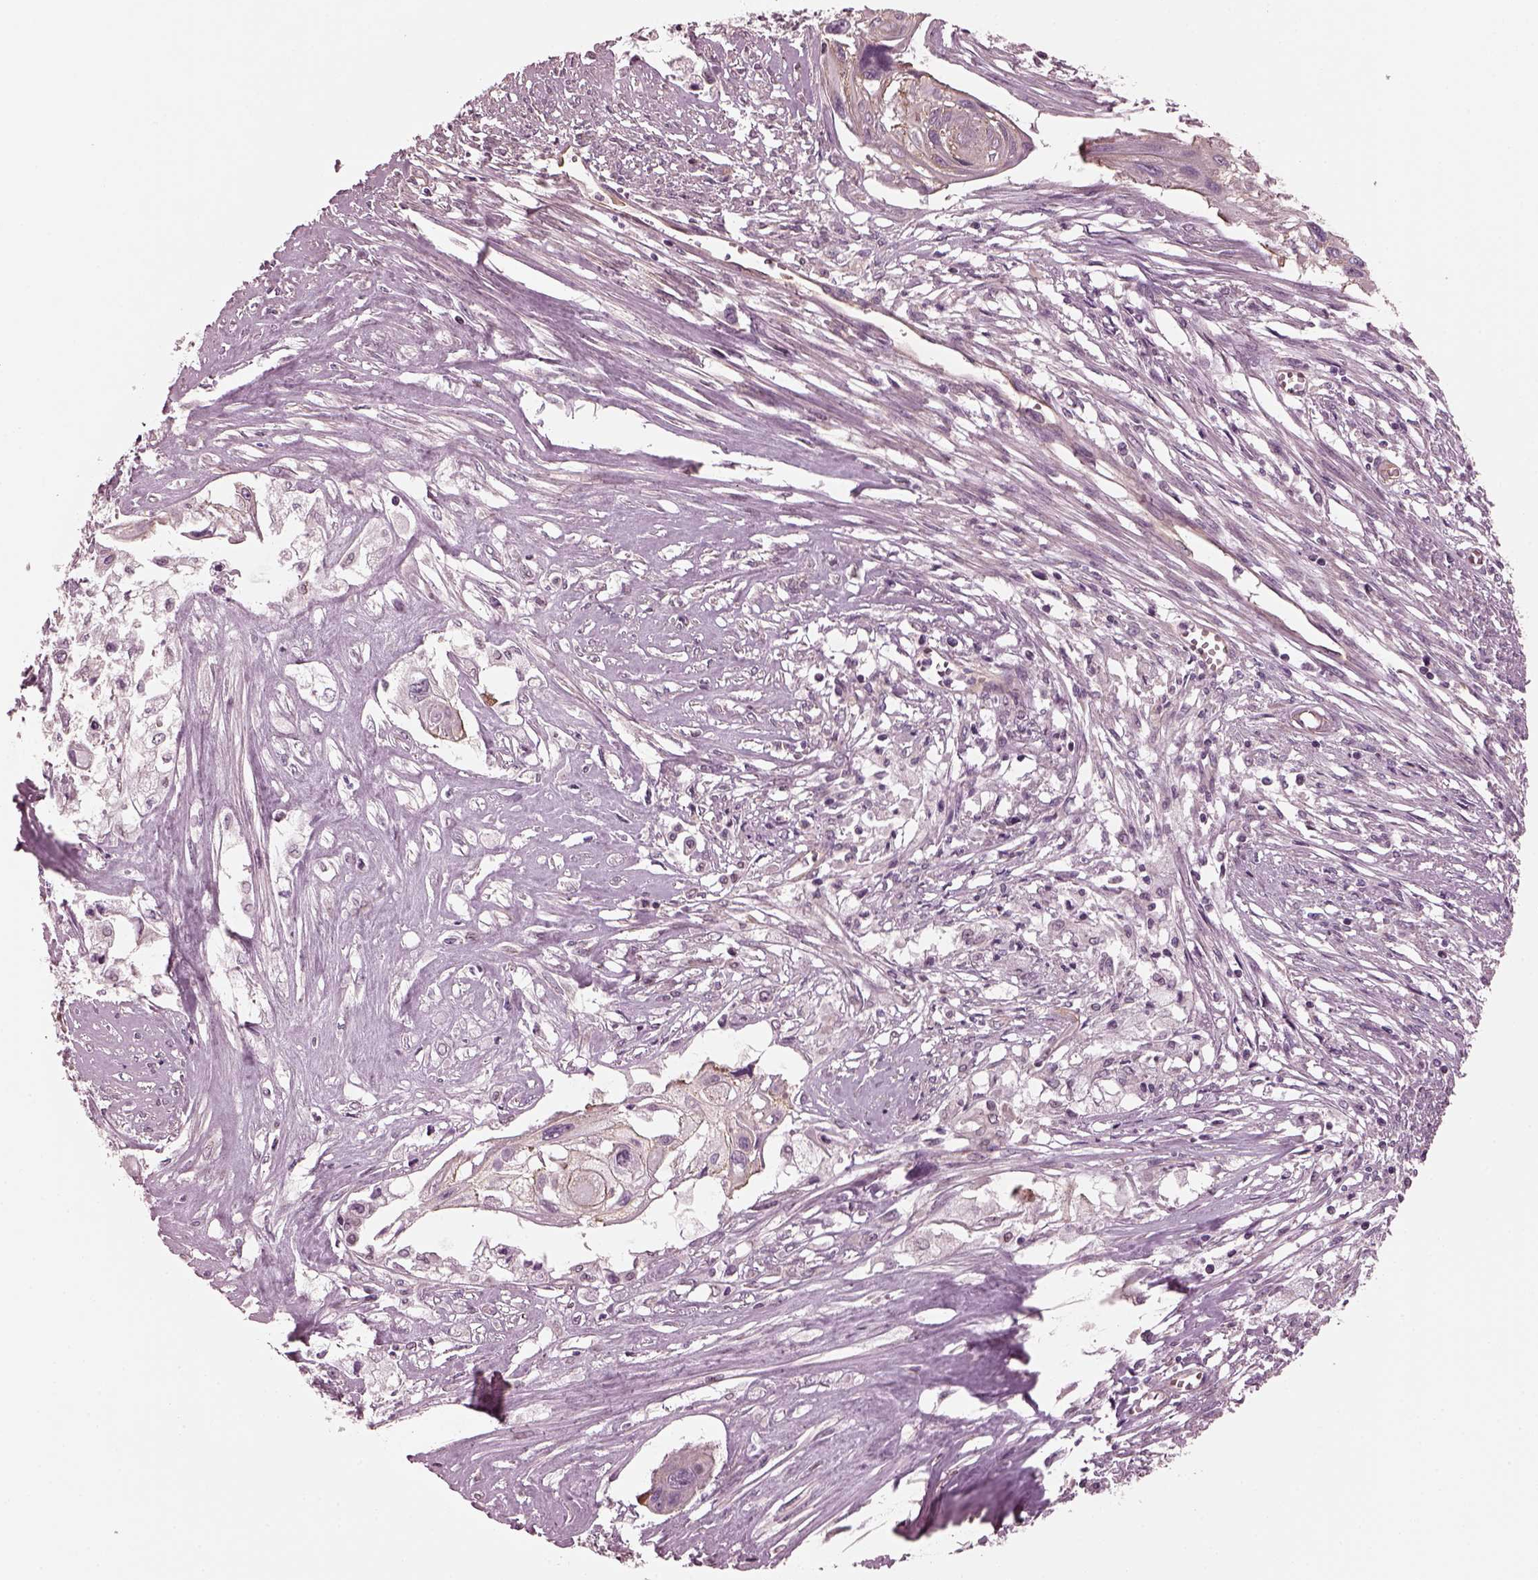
{"staining": {"intensity": "negative", "quantity": "none", "location": "none"}, "tissue": "cervical cancer", "cell_type": "Tumor cells", "image_type": "cancer", "snomed": [{"axis": "morphology", "description": "Squamous cell carcinoma, NOS"}, {"axis": "topography", "description": "Cervix"}], "caption": "A high-resolution histopathology image shows IHC staining of cervical cancer (squamous cell carcinoma), which reveals no significant positivity in tumor cells.", "gene": "ODAD1", "patient": {"sex": "female", "age": 49}}